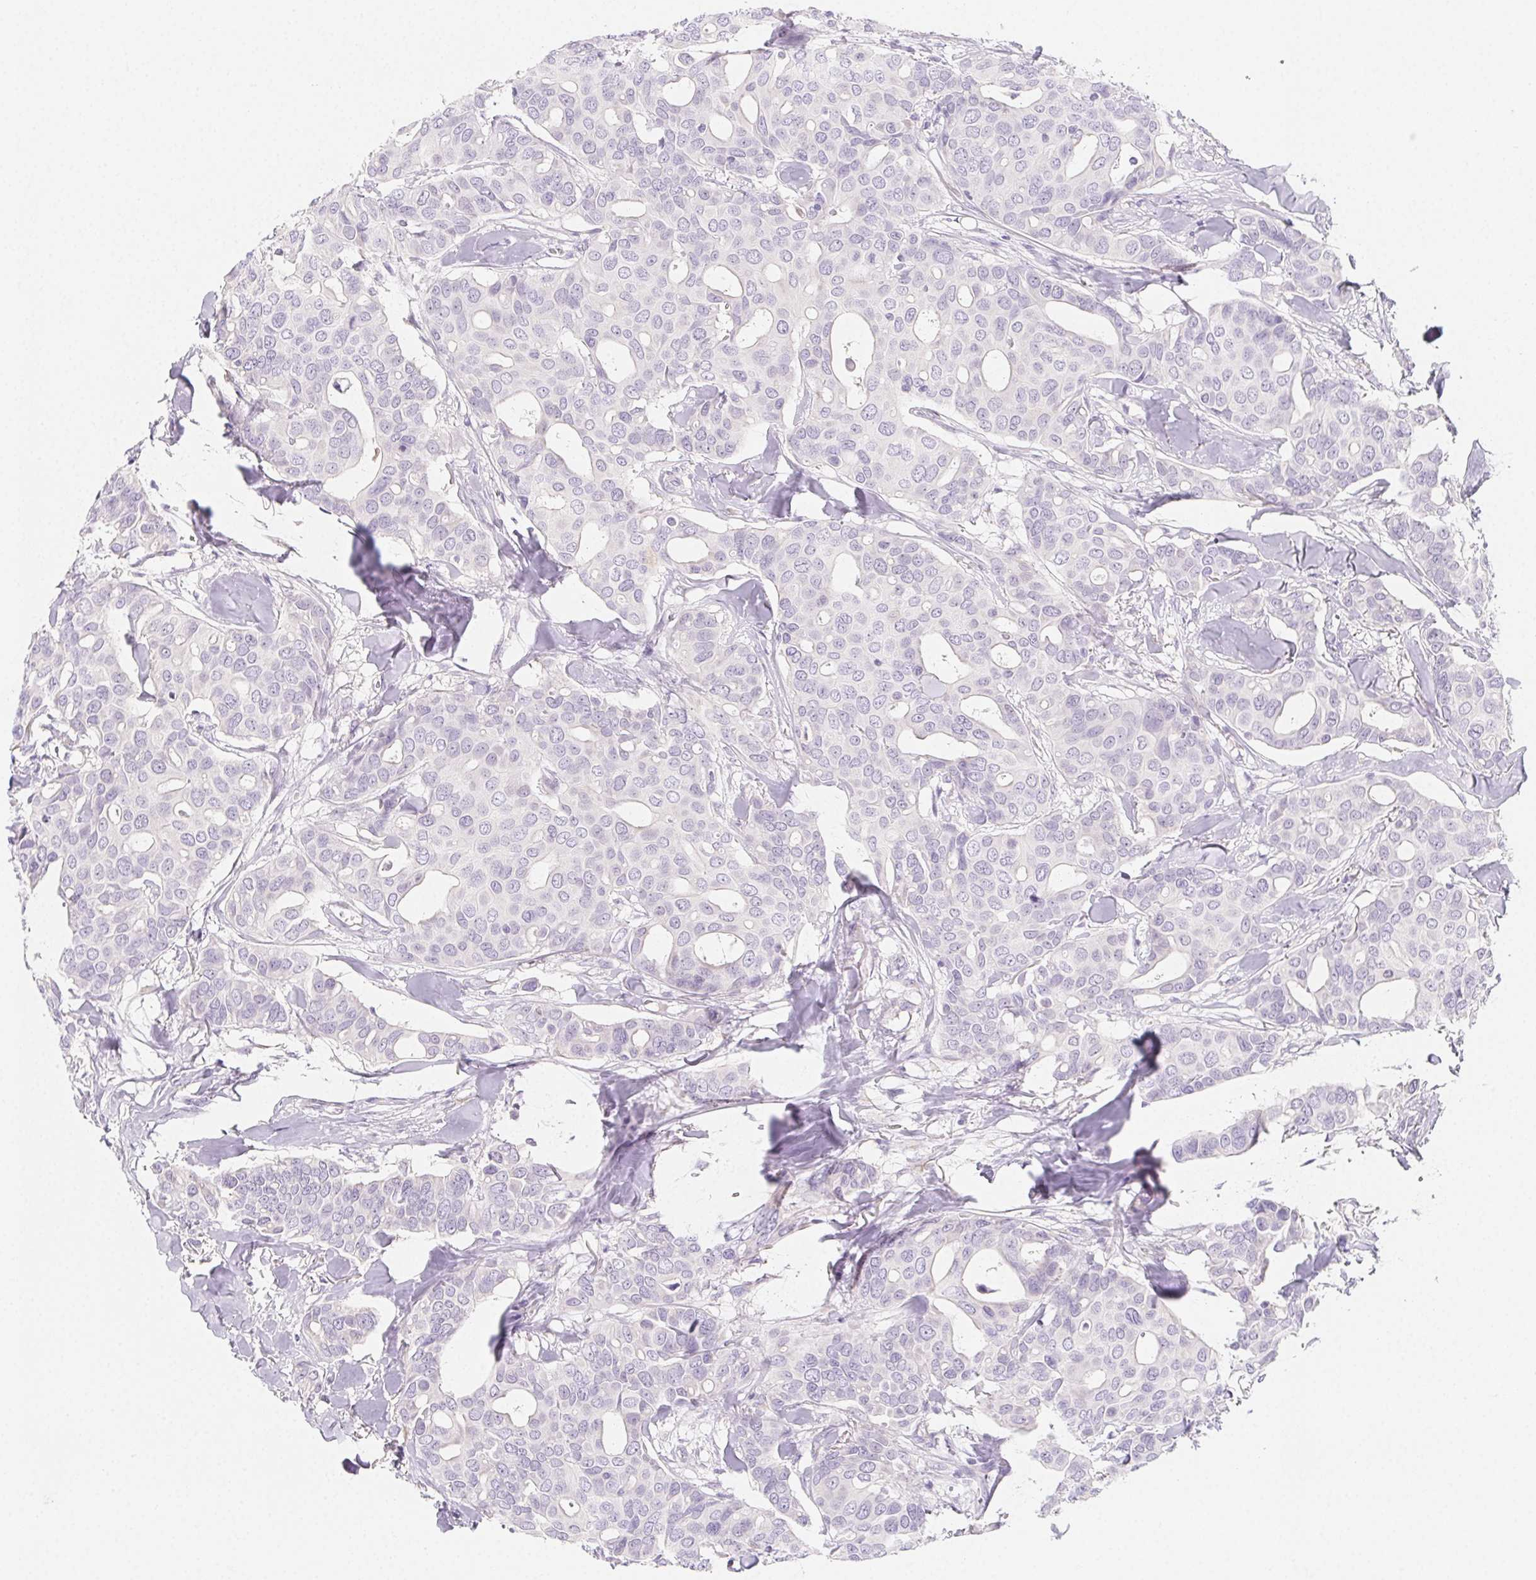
{"staining": {"intensity": "negative", "quantity": "none", "location": "none"}, "tissue": "breast cancer", "cell_type": "Tumor cells", "image_type": "cancer", "snomed": [{"axis": "morphology", "description": "Duct carcinoma"}, {"axis": "topography", "description": "Breast"}], "caption": "High power microscopy micrograph of an IHC image of breast cancer (invasive ductal carcinoma), revealing no significant staining in tumor cells.", "gene": "ZBBX", "patient": {"sex": "female", "age": 54}}